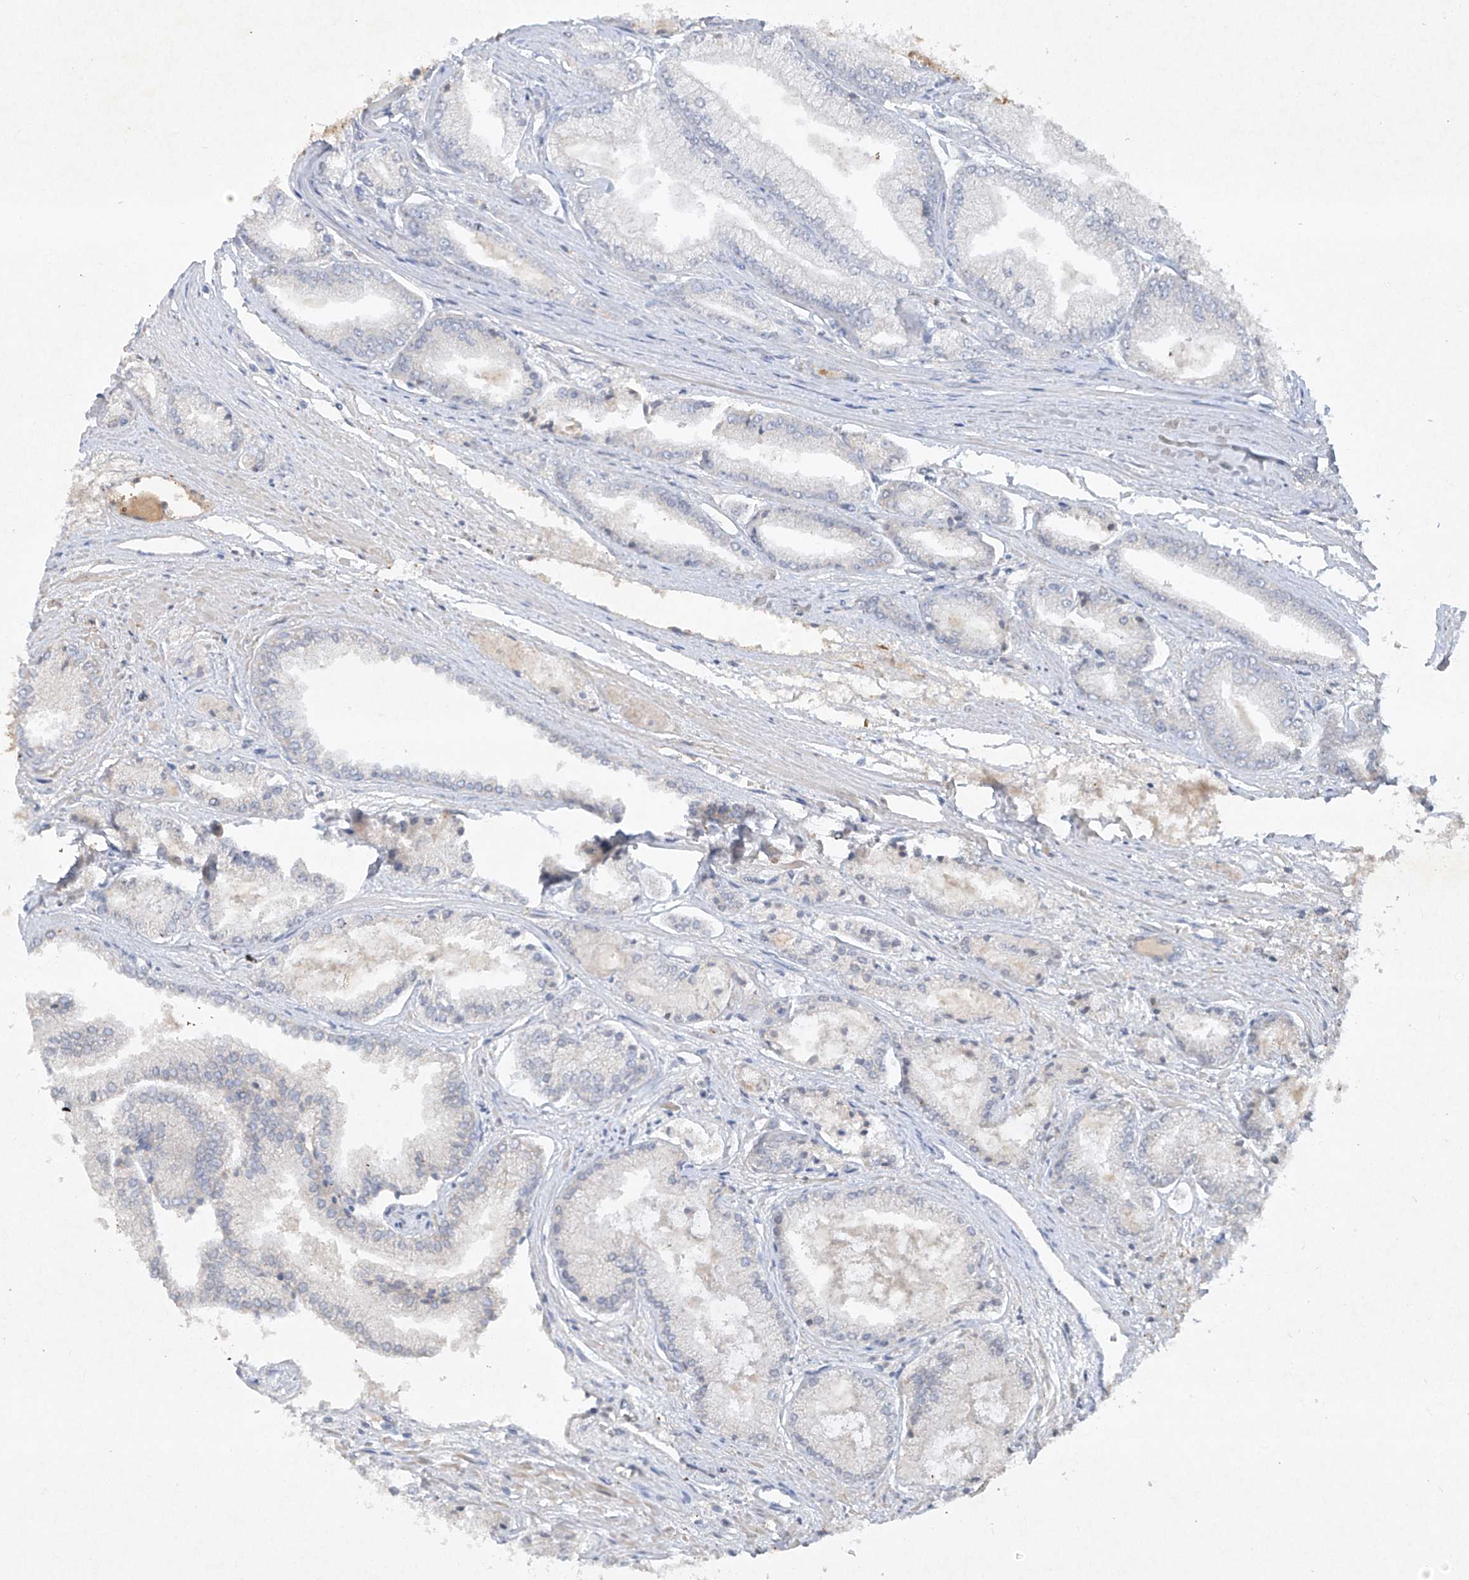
{"staining": {"intensity": "negative", "quantity": "none", "location": "none"}, "tissue": "prostate cancer", "cell_type": "Tumor cells", "image_type": "cancer", "snomed": [{"axis": "morphology", "description": "Adenocarcinoma, Low grade"}, {"axis": "topography", "description": "Prostate"}], "caption": "Immunohistochemistry of prostate cancer exhibits no staining in tumor cells.", "gene": "HAS3", "patient": {"sex": "male", "age": 52}}